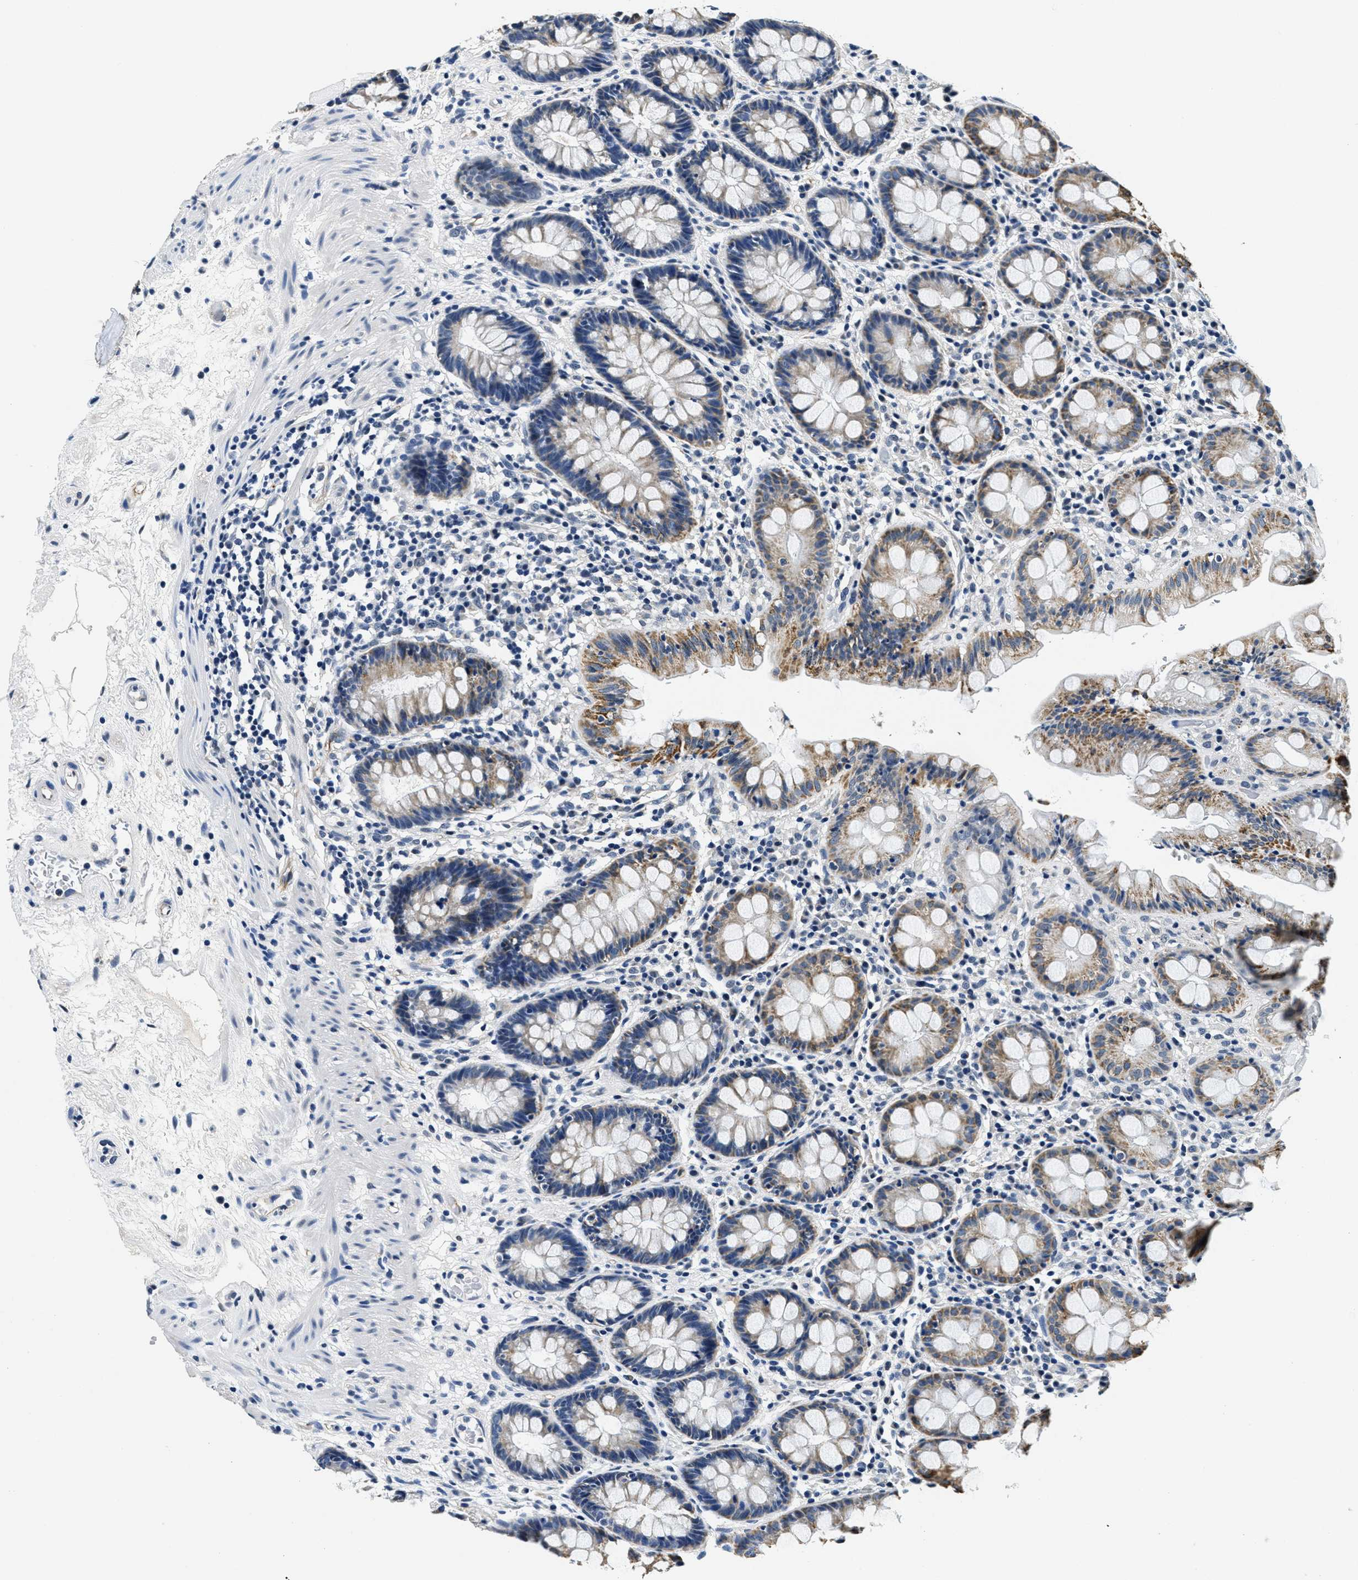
{"staining": {"intensity": "moderate", "quantity": "25%-75%", "location": "cytoplasmic/membranous"}, "tissue": "rectum", "cell_type": "Glandular cells", "image_type": "normal", "snomed": [{"axis": "morphology", "description": "Normal tissue, NOS"}, {"axis": "topography", "description": "Rectum"}], "caption": "Immunohistochemistry (IHC) photomicrograph of benign rectum: human rectum stained using immunohistochemistry exhibits medium levels of moderate protein expression localized specifically in the cytoplasmic/membranous of glandular cells, appearing as a cytoplasmic/membranous brown color.", "gene": "HS3ST2", "patient": {"sex": "male", "age": 64}}